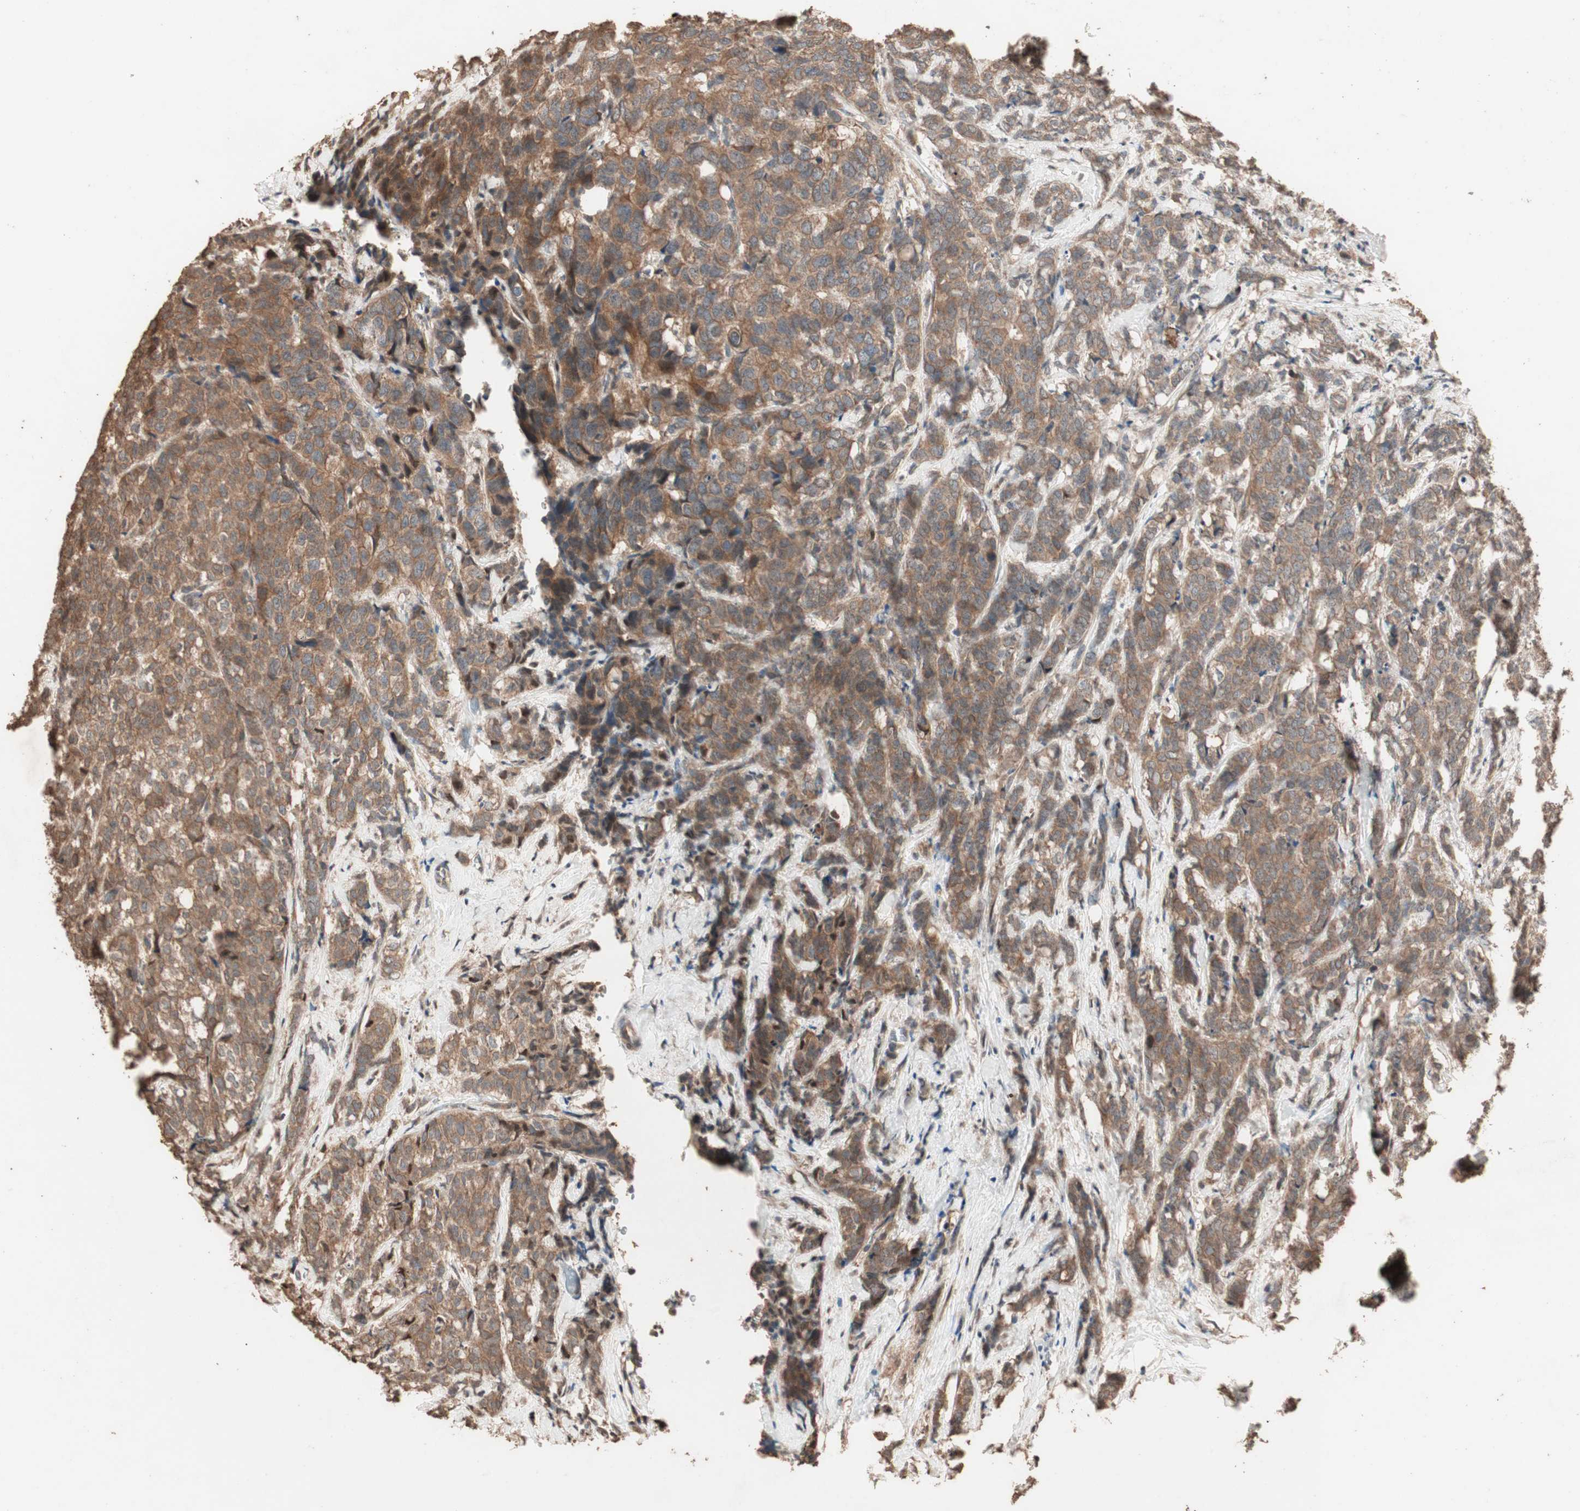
{"staining": {"intensity": "moderate", "quantity": ">75%", "location": "cytoplasmic/membranous"}, "tissue": "breast cancer", "cell_type": "Tumor cells", "image_type": "cancer", "snomed": [{"axis": "morphology", "description": "Lobular carcinoma"}, {"axis": "topography", "description": "Breast"}], "caption": "Lobular carcinoma (breast) was stained to show a protein in brown. There is medium levels of moderate cytoplasmic/membranous positivity in approximately >75% of tumor cells. The protein is shown in brown color, while the nuclei are stained blue.", "gene": "USP20", "patient": {"sex": "female", "age": 60}}